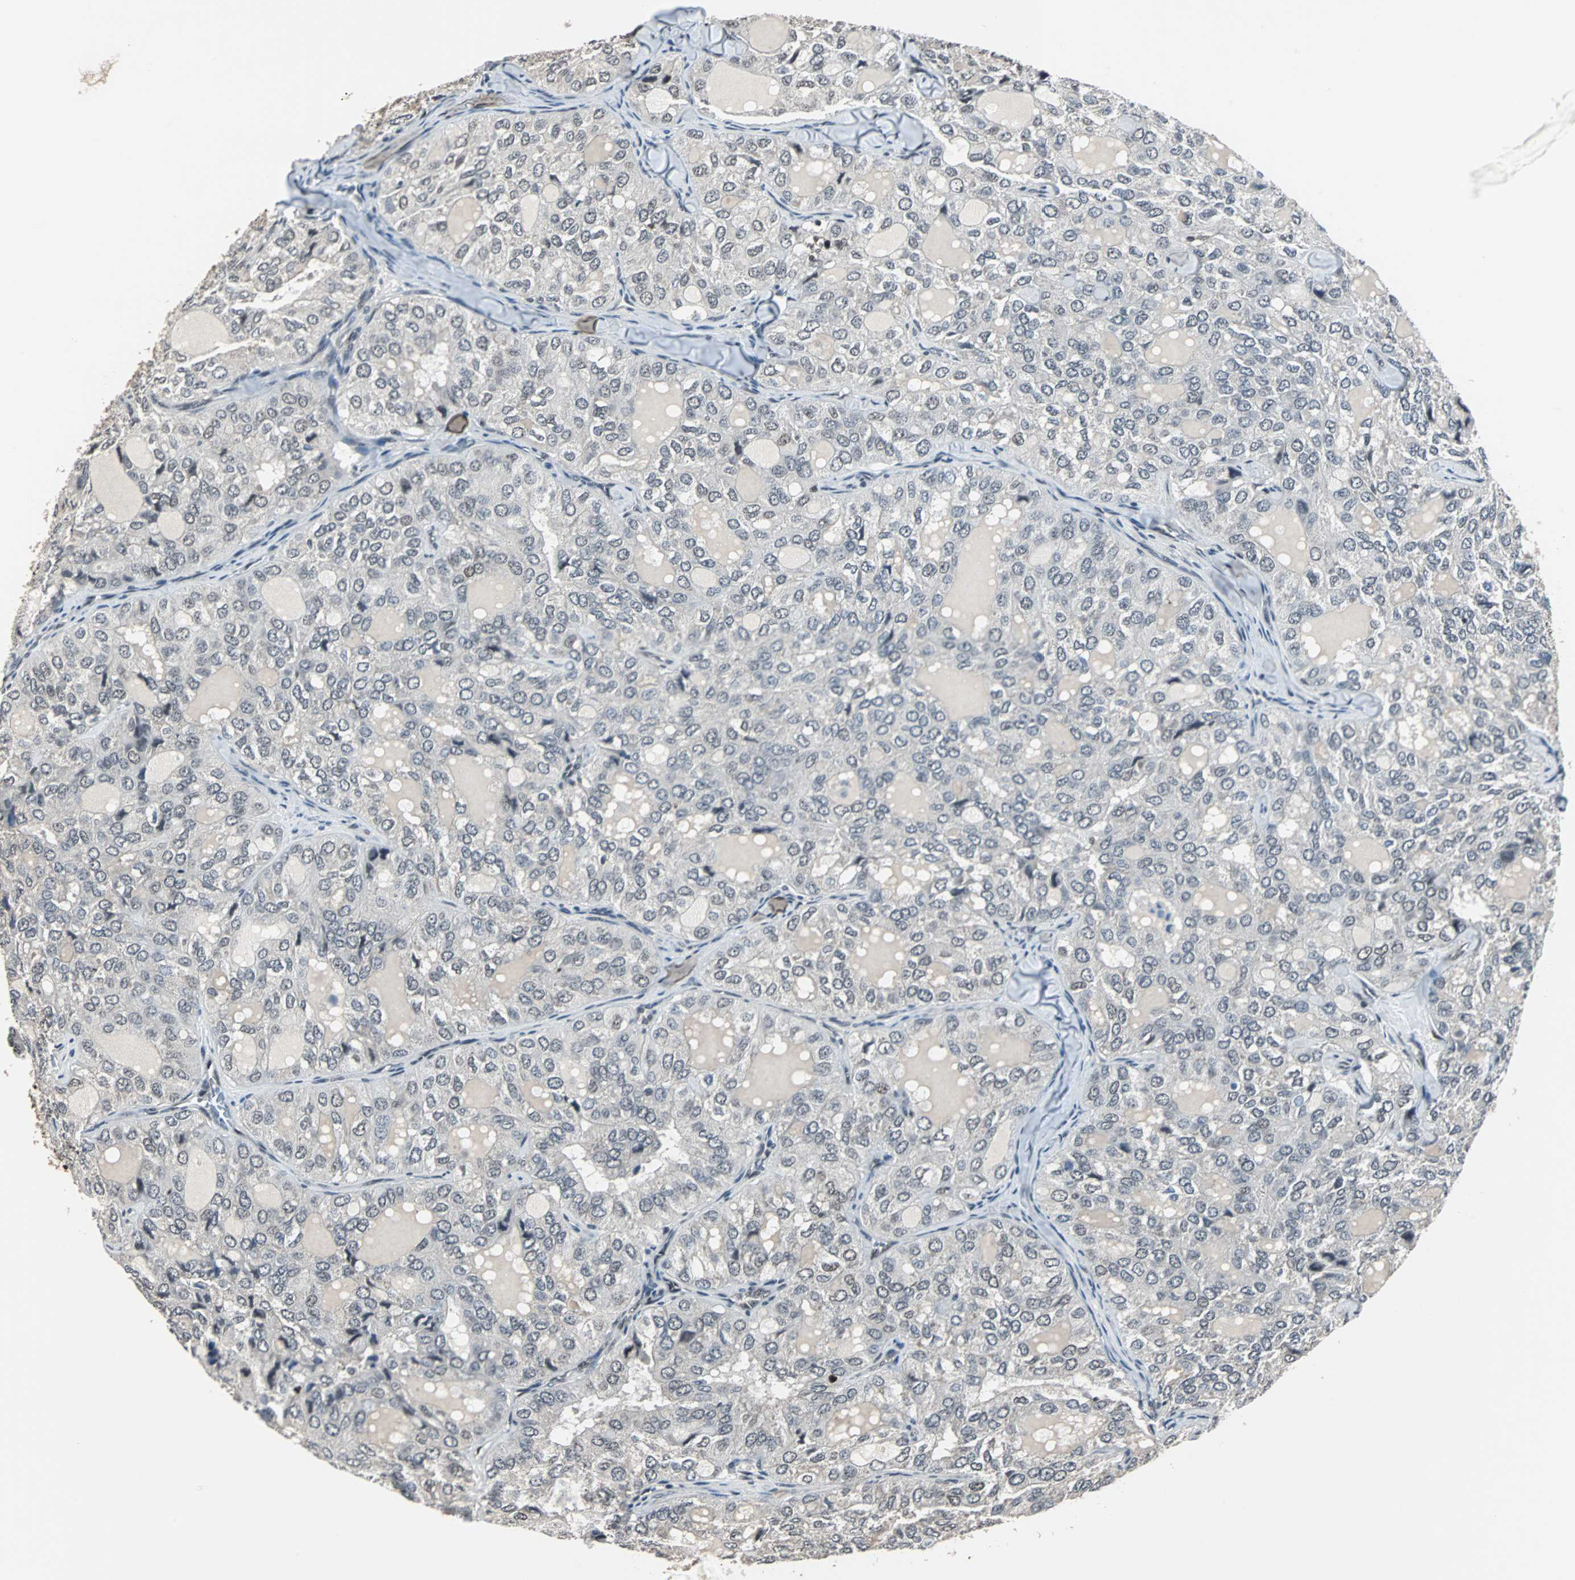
{"staining": {"intensity": "negative", "quantity": "none", "location": "none"}, "tissue": "thyroid cancer", "cell_type": "Tumor cells", "image_type": "cancer", "snomed": [{"axis": "morphology", "description": "Follicular adenoma carcinoma, NOS"}, {"axis": "topography", "description": "Thyroid gland"}], "caption": "Immunohistochemistry of thyroid cancer displays no staining in tumor cells. The staining is performed using DAB brown chromogen with nuclei counter-stained in using hematoxylin.", "gene": "MKX", "patient": {"sex": "male", "age": 75}}